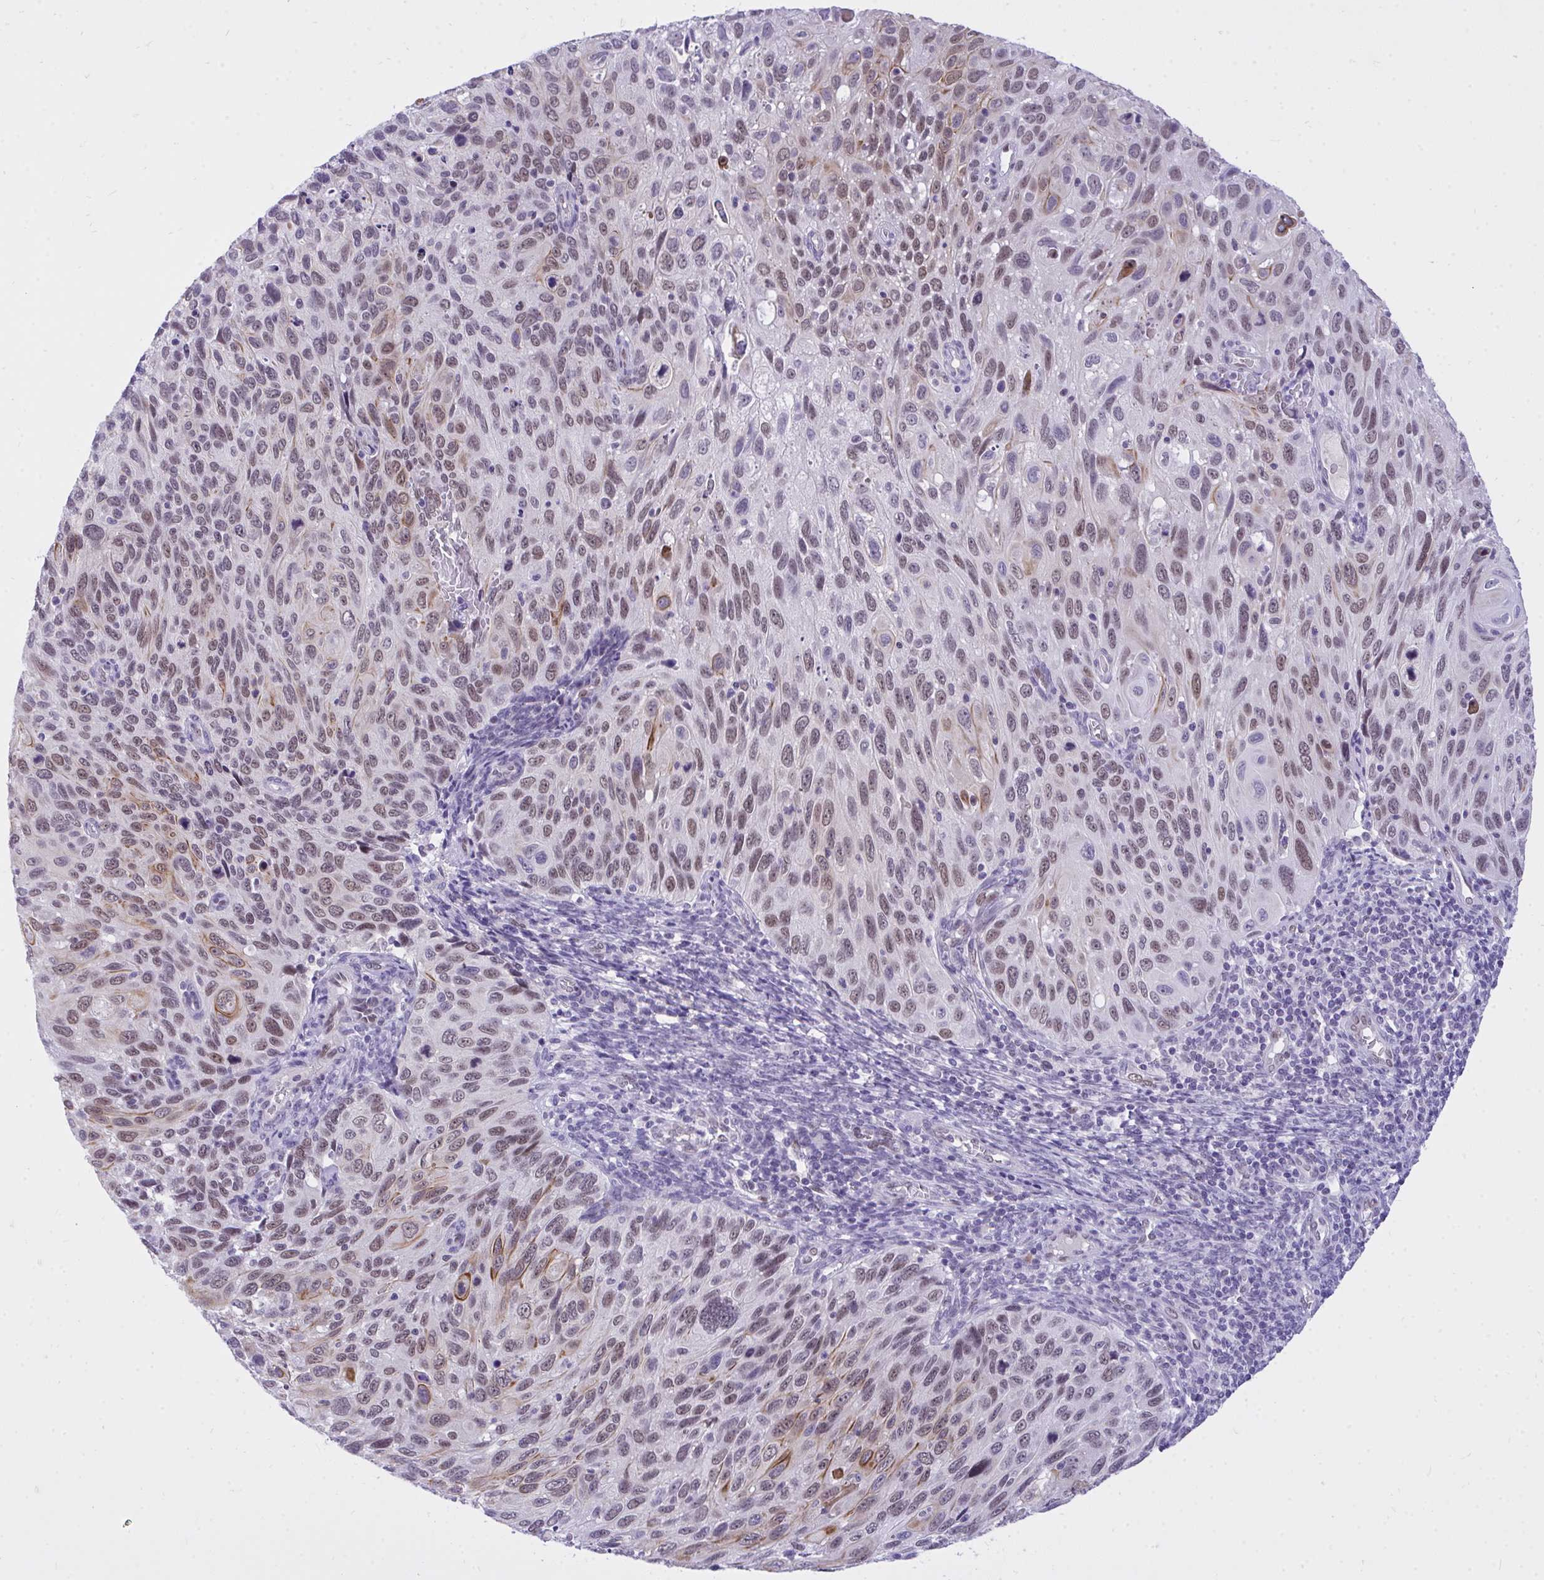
{"staining": {"intensity": "weak", "quantity": ">75%", "location": "cytoplasmic/membranous,nuclear"}, "tissue": "cervical cancer", "cell_type": "Tumor cells", "image_type": "cancer", "snomed": [{"axis": "morphology", "description": "Squamous cell carcinoma, NOS"}, {"axis": "topography", "description": "Cervix"}], "caption": "Protein expression by immunohistochemistry exhibits weak cytoplasmic/membranous and nuclear staining in approximately >75% of tumor cells in cervical cancer. The protein is stained brown, and the nuclei are stained in blue (DAB (3,3'-diaminobenzidine) IHC with brightfield microscopy, high magnification).", "gene": "TEAD4", "patient": {"sex": "female", "age": 70}}